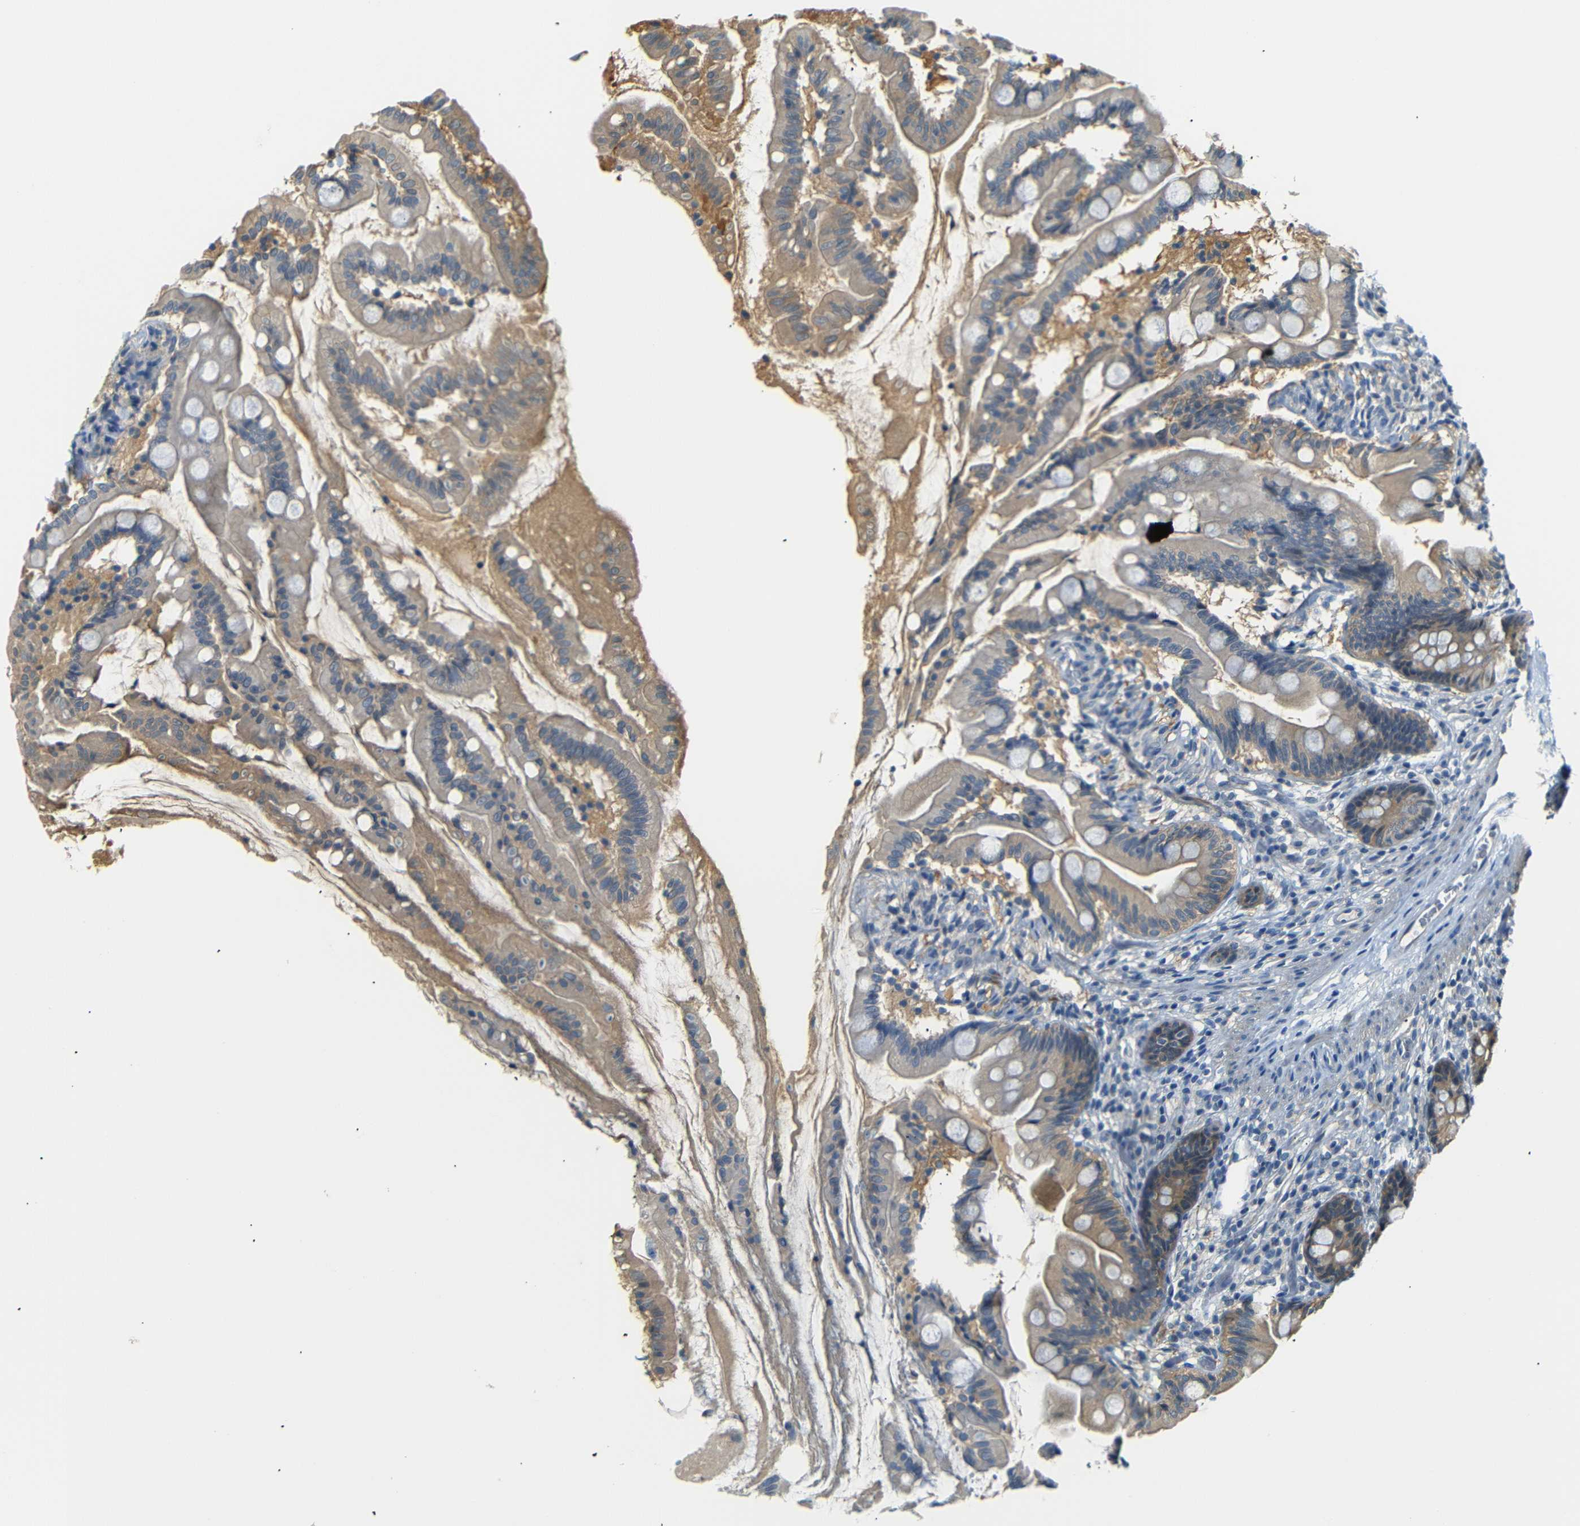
{"staining": {"intensity": "weak", "quantity": ">75%", "location": "cytoplasmic/membranous"}, "tissue": "small intestine", "cell_type": "Glandular cells", "image_type": "normal", "snomed": [{"axis": "morphology", "description": "Normal tissue, NOS"}, {"axis": "topography", "description": "Small intestine"}], "caption": "The photomicrograph shows staining of unremarkable small intestine, revealing weak cytoplasmic/membranous protein positivity (brown color) within glandular cells. (Brightfield microscopy of DAB IHC at high magnification).", "gene": "SFN", "patient": {"sex": "female", "age": 56}}